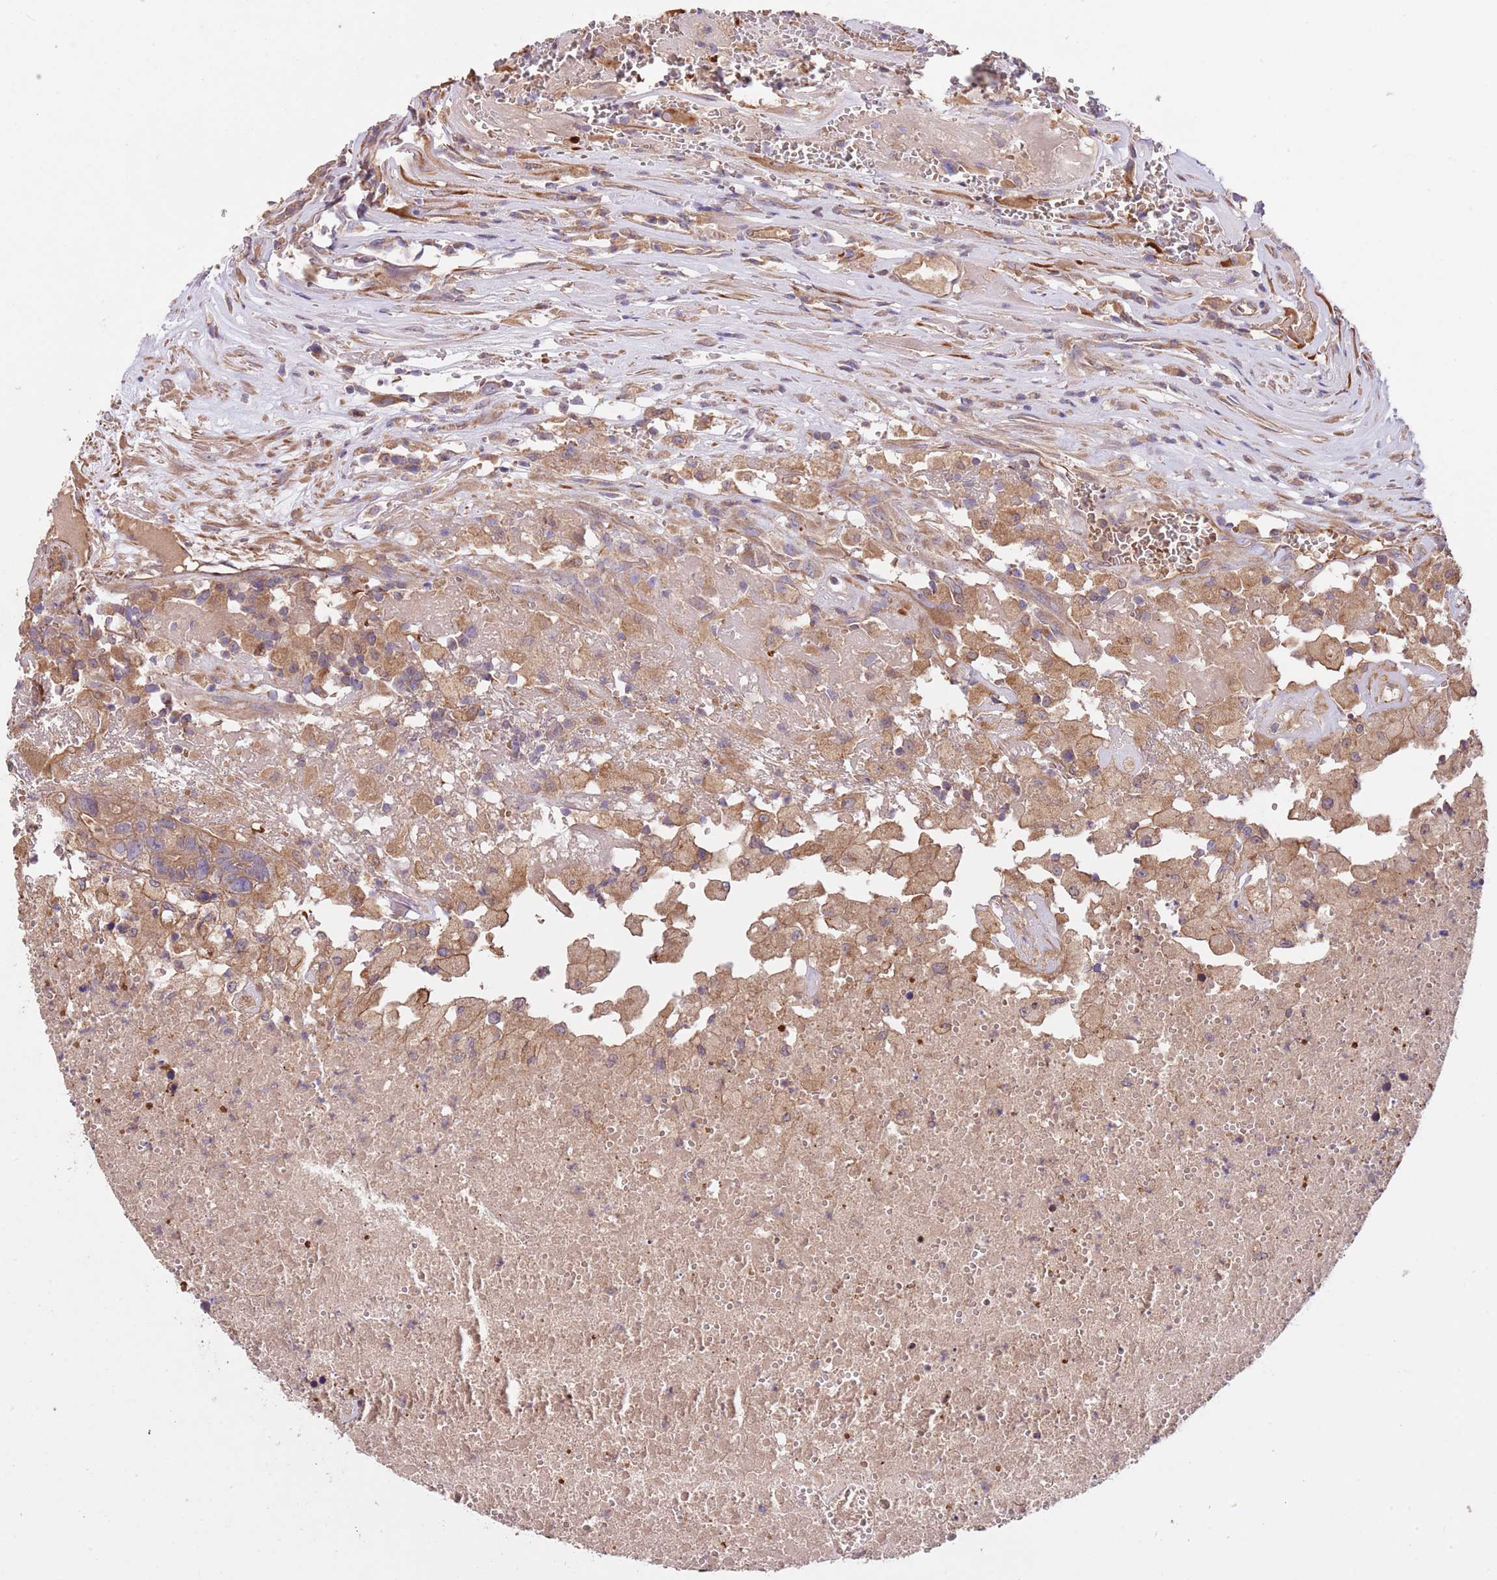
{"staining": {"intensity": "moderate", "quantity": ">75%", "location": "cytoplasmic/membranous"}, "tissue": "colorectal cancer", "cell_type": "Tumor cells", "image_type": "cancer", "snomed": [{"axis": "morphology", "description": "Adenocarcinoma, NOS"}, {"axis": "topography", "description": "Colon"}], "caption": "The photomicrograph shows a brown stain indicating the presence of a protein in the cytoplasmic/membranous of tumor cells in adenocarcinoma (colorectal).", "gene": "FAM89B", "patient": {"sex": "female", "age": 48}}